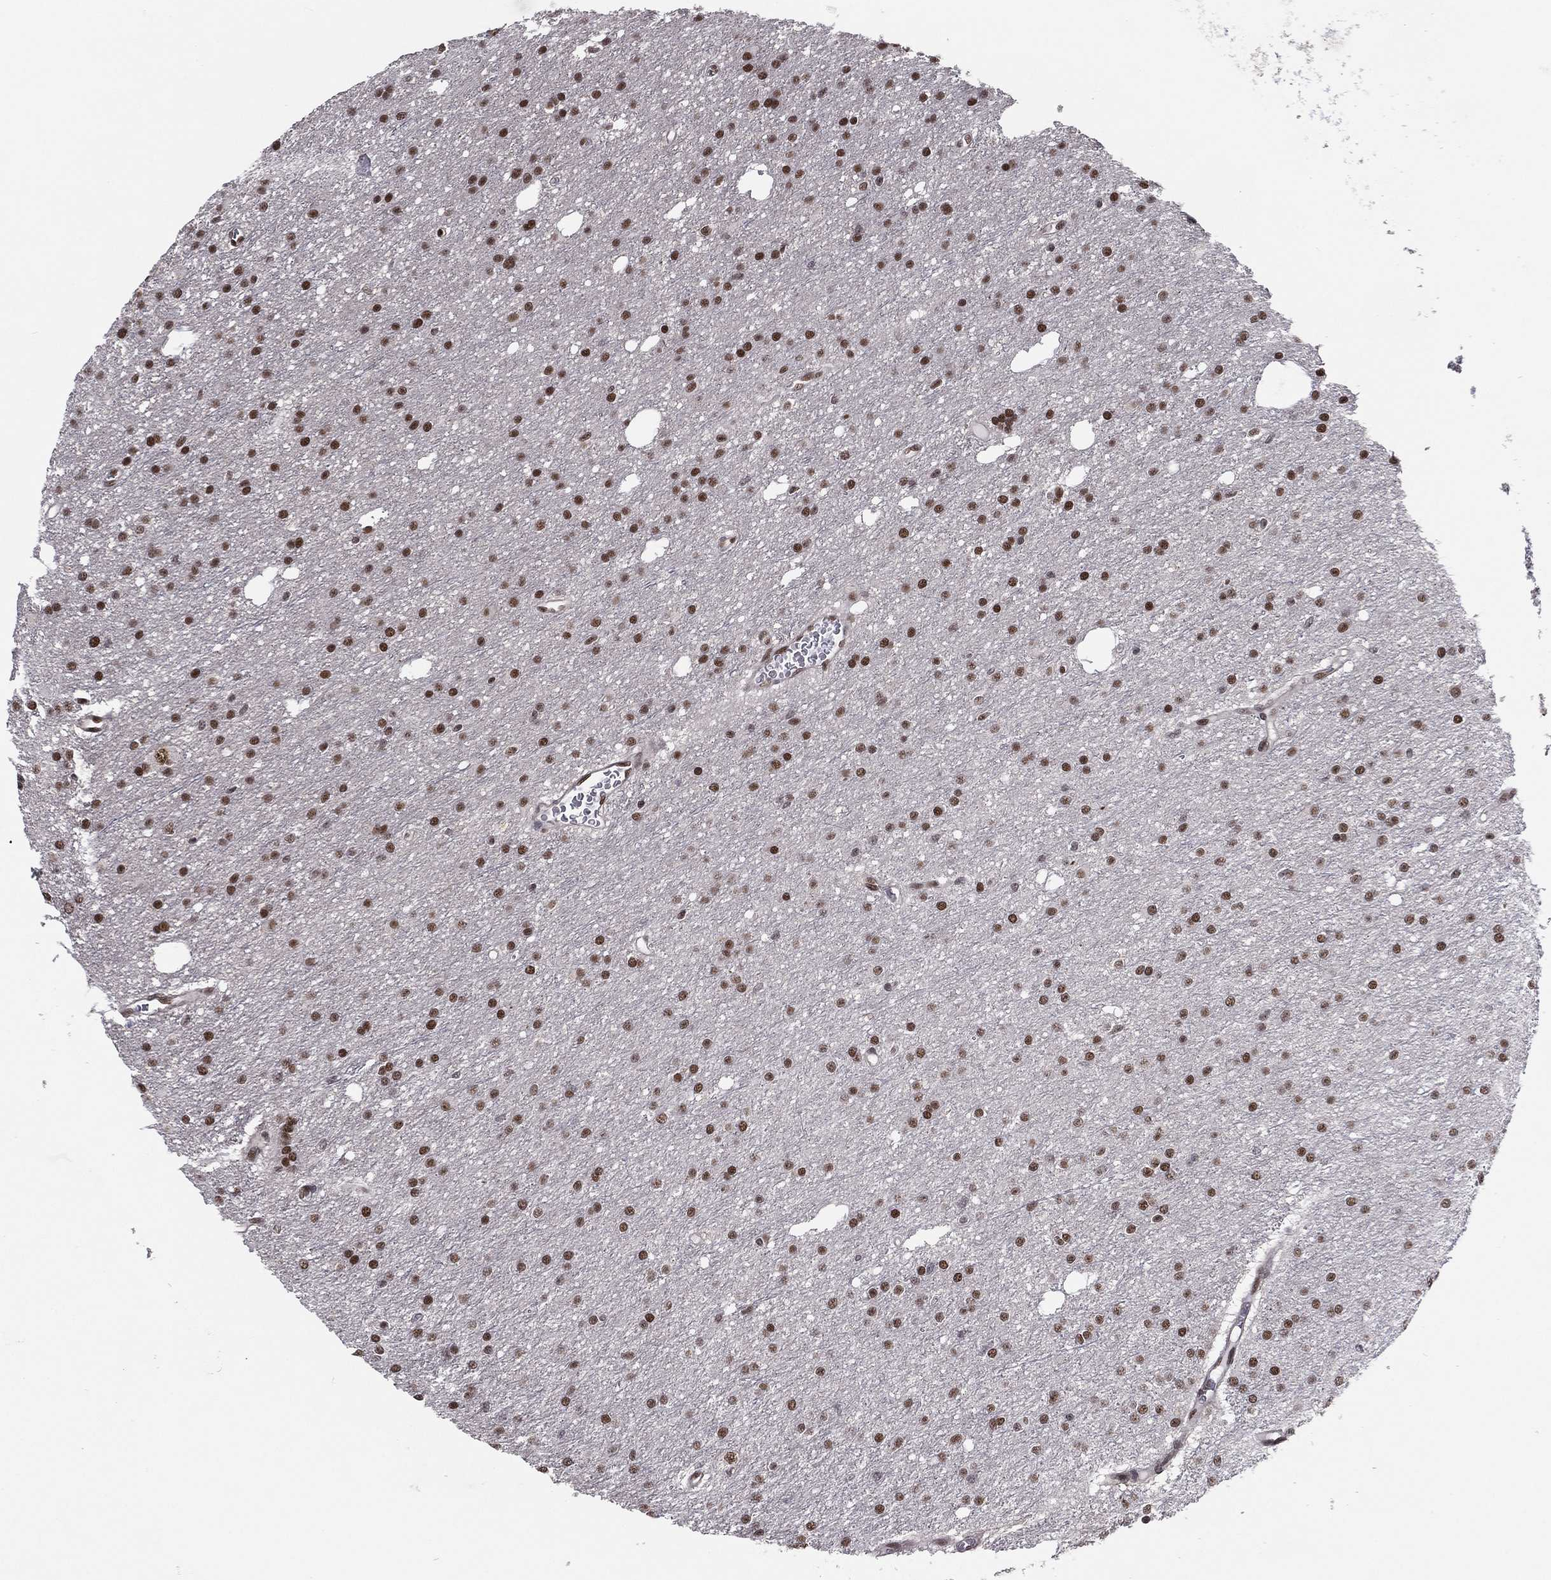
{"staining": {"intensity": "strong", "quantity": "<25%", "location": "nuclear"}, "tissue": "glioma", "cell_type": "Tumor cells", "image_type": "cancer", "snomed": [{"axis": "morphology", "description": "Glioma, malignant, Low grade"}, {"axis": "topography", "description": "Brain"}], "caption": "Brown immunohistochemical staining in human malignant glioma (low-grade) demonstrates strong nuclear staining in about <25% of tumor cells.", "gene": "GPALPP1", "patient": {"sex": "male", "age": 27}}